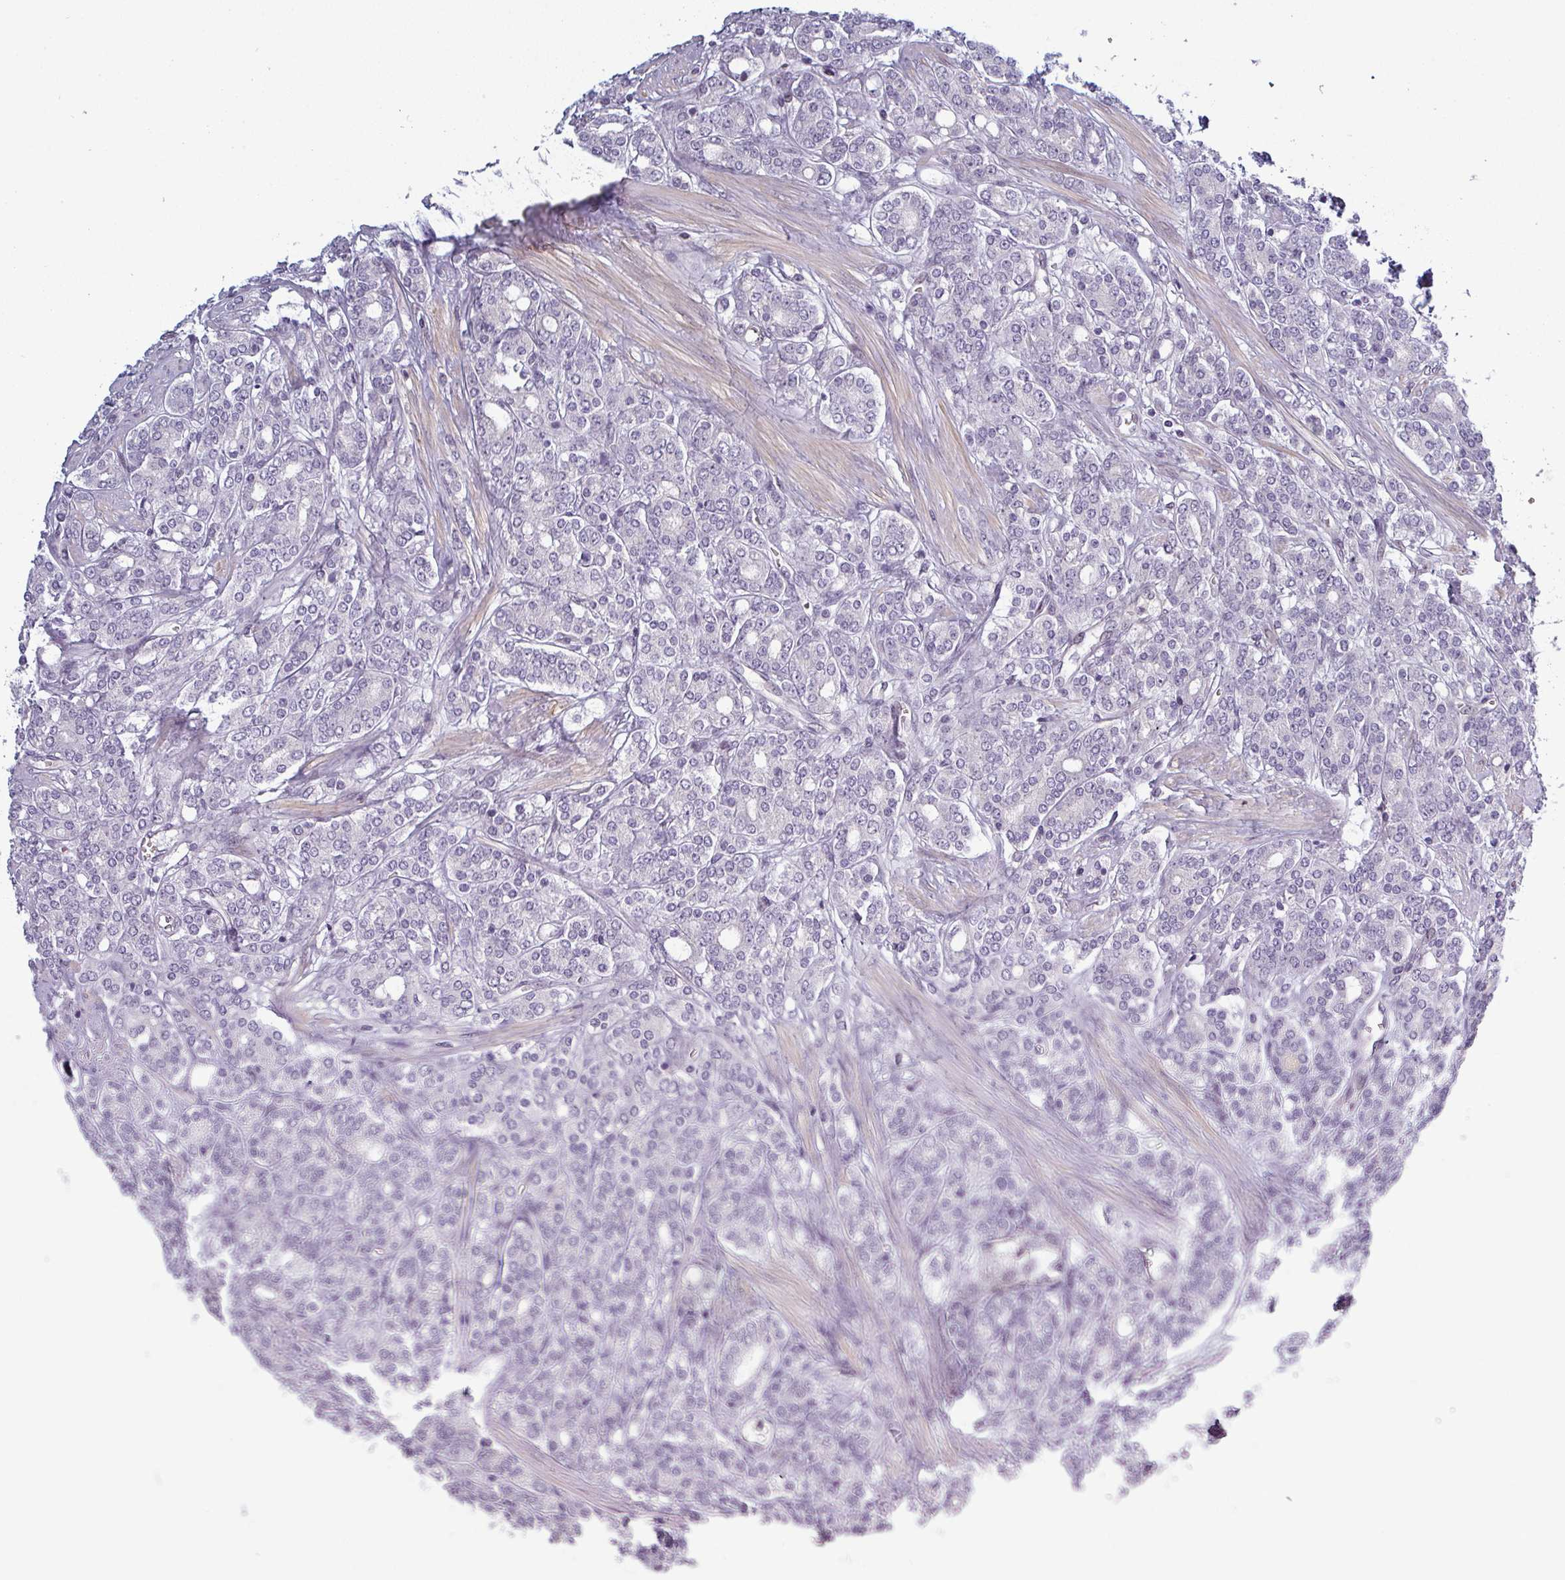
{"staining": {"intensity": "negative", "quantity": "none", "location": "none"}, "tissue": "prostate cancer", "cell_type": "Tumor cells", "image_type": "cancer", "snomed": [{"axis": "morphology", "description": "Adenocarcinoma, High grade"}, {"axis": "topography", "description": "Prostate"}], "caption": "Immunohistochemistry of high-grade adenocarcinoma (prostate) demonstrates no expression in tumor cells.", "gene": "PRAMEF12", "patient": {"sex": "male", "age": 62}}